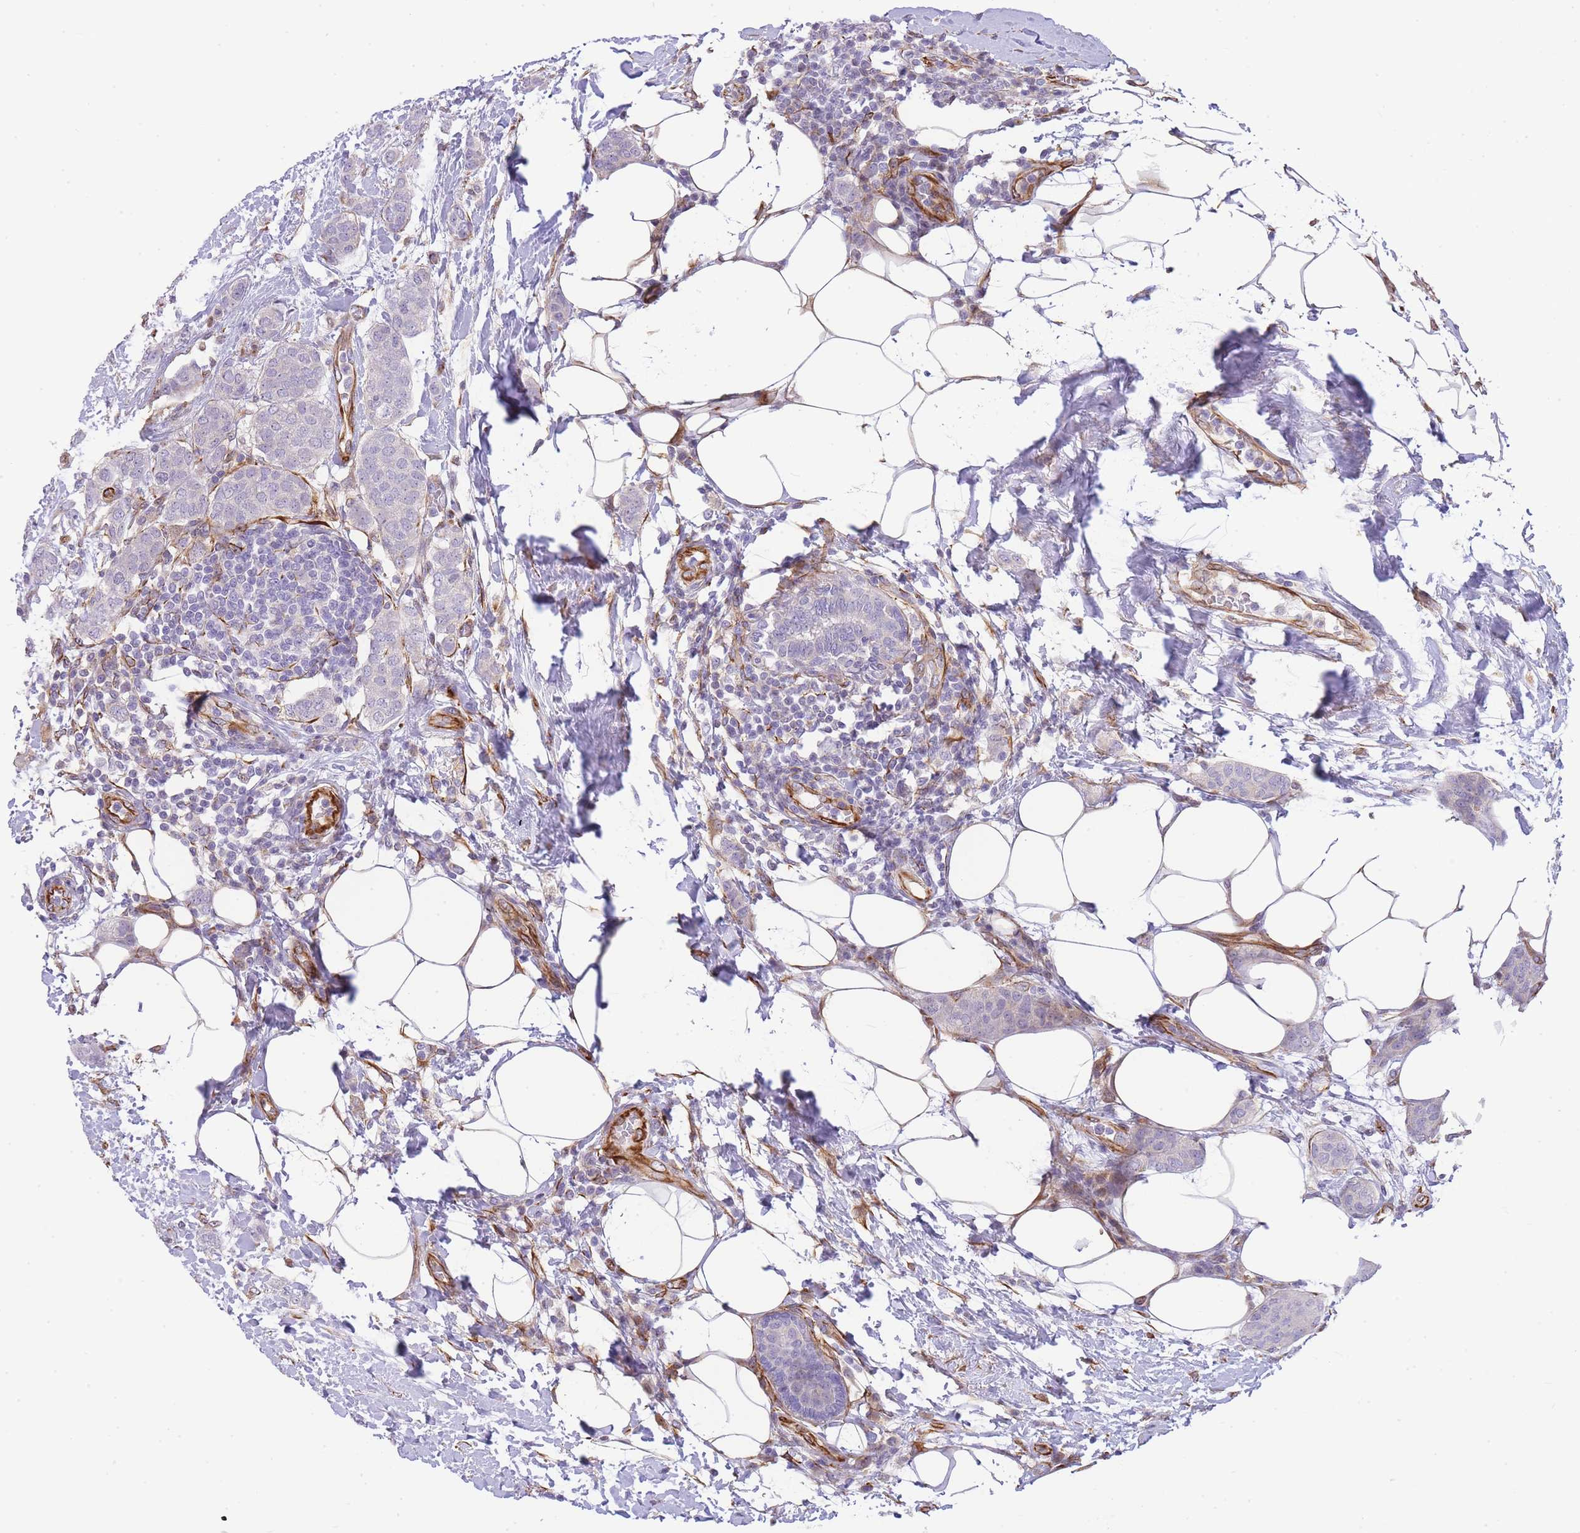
{"staining": {"intensity": "negative", "quantity": "none", "location": "none"}, "tissue": "breast cancer", "cell_type": "Tumor cells", "image_type": "cancer", "snomed": [{"axis": "morphology", "description": "Duct carcinoma"}, {"axis": "topography", "description": "Breast"}], "caption": "An IHC histopathology image of breast cancer (infiltrating ductal carcinoma) is shown. There is no staining in tumor cells of breast cancer (infiltrating ductal carcinoma). (Stains: DAB (3,3'-diaminobenzidine) immunohistochemistry (IHC) with hematoxylin counter stain, Microscopy: brightfield microscopy at high magnification).", "gene": "ECPAS", "patient": {"sex": "female", "age": 72}}